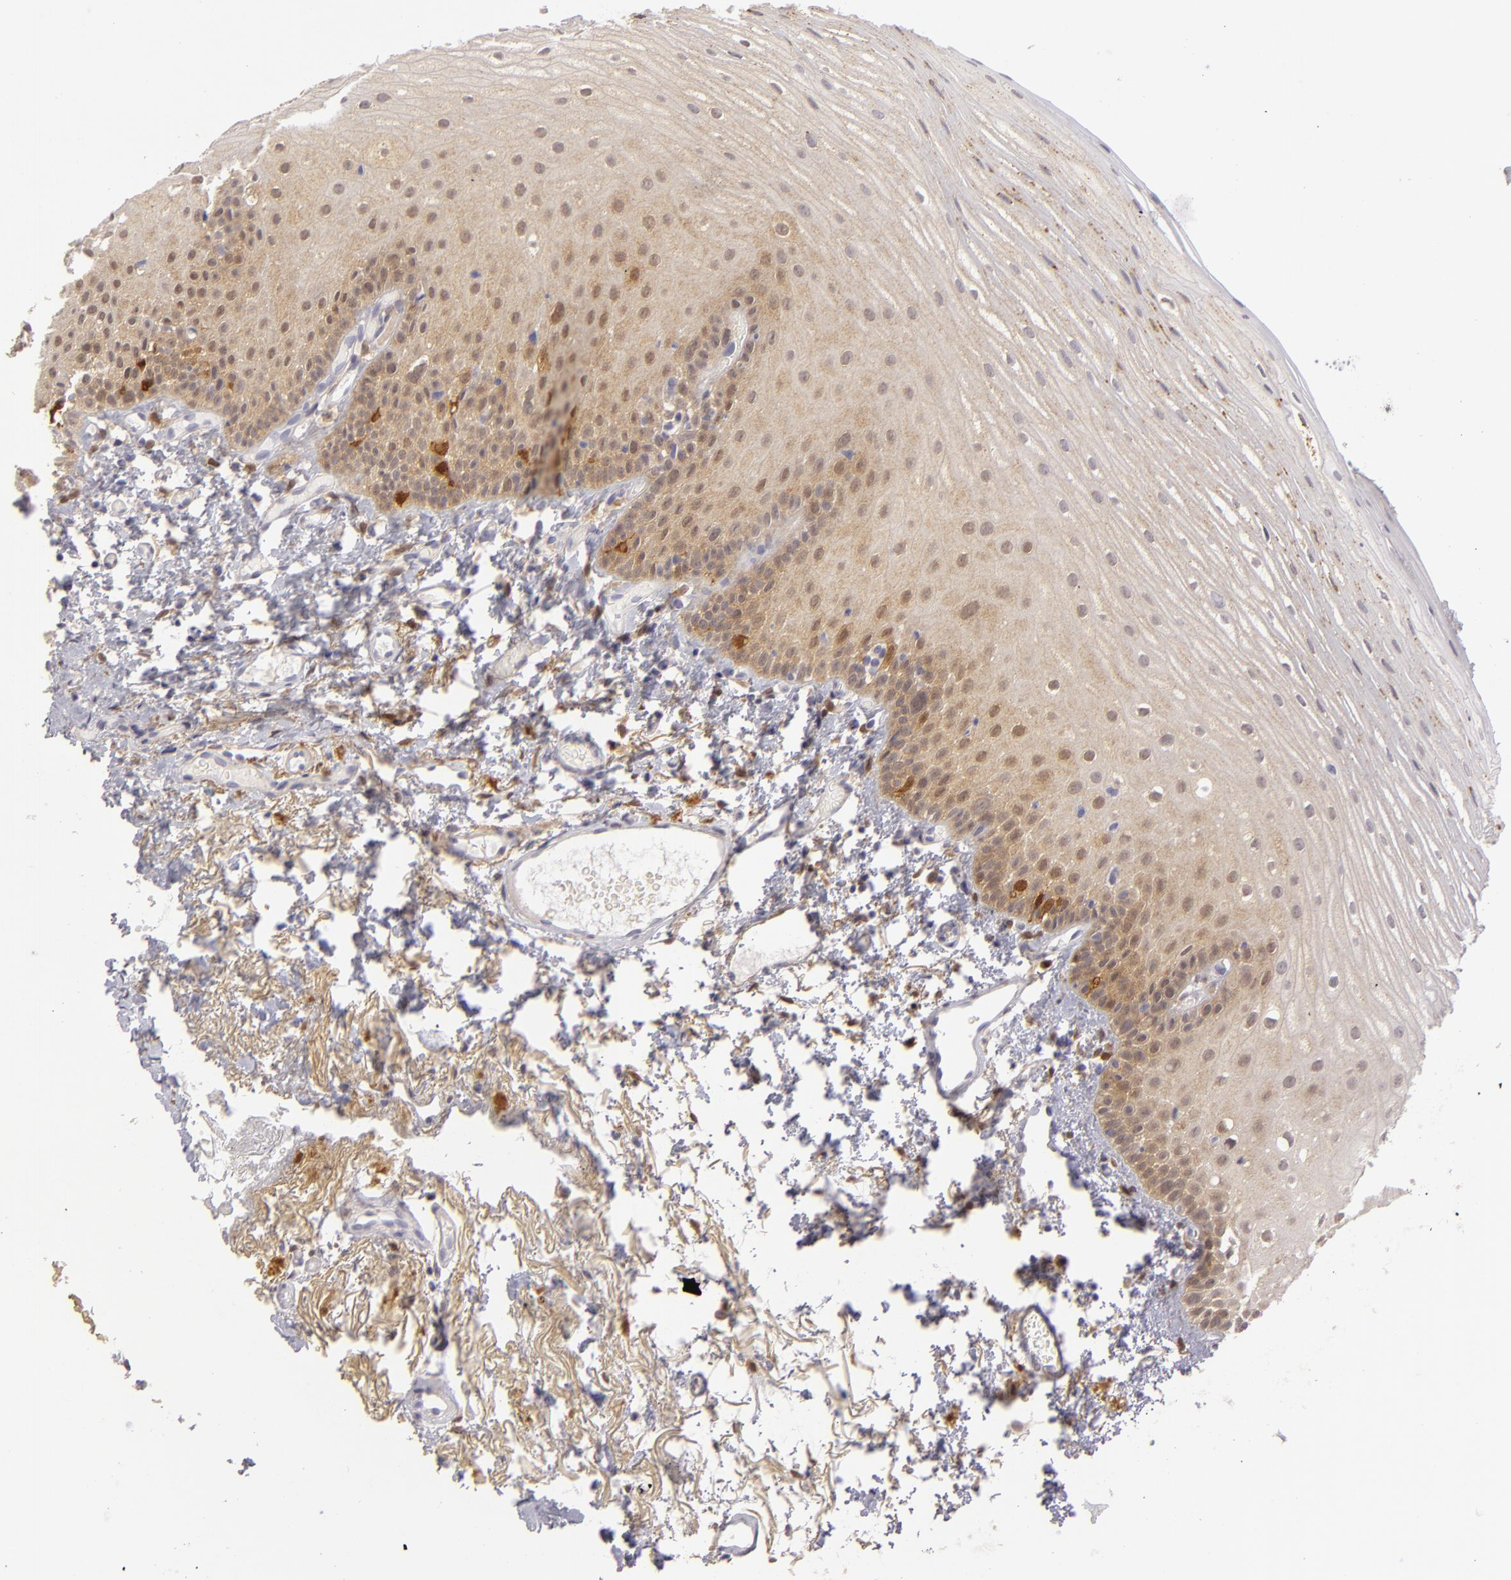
{"staining": {"intensity": "weak", "quantity": ">75%", "location": "cytoplasmic/membranous,nuclear"}, "tissue": "oral mucosa", "cell_type": "Squamous epithelial cells", "image_type": "normal", "snomed": [{"axis": "morphology", "description": "Normal tissue, NOS"}, {"axis": "topography", "description": "Oral tissue"}], "caption": "Squamous epithelial cells show low levels of weak cytoplasmic/membranous,nuclear expression in approximately >75% of cells in unremarkable human oral mucosa. Nuclei are stained in blue.", "gene": "EFS", "patient": {"sex": "male", "age": 52}}